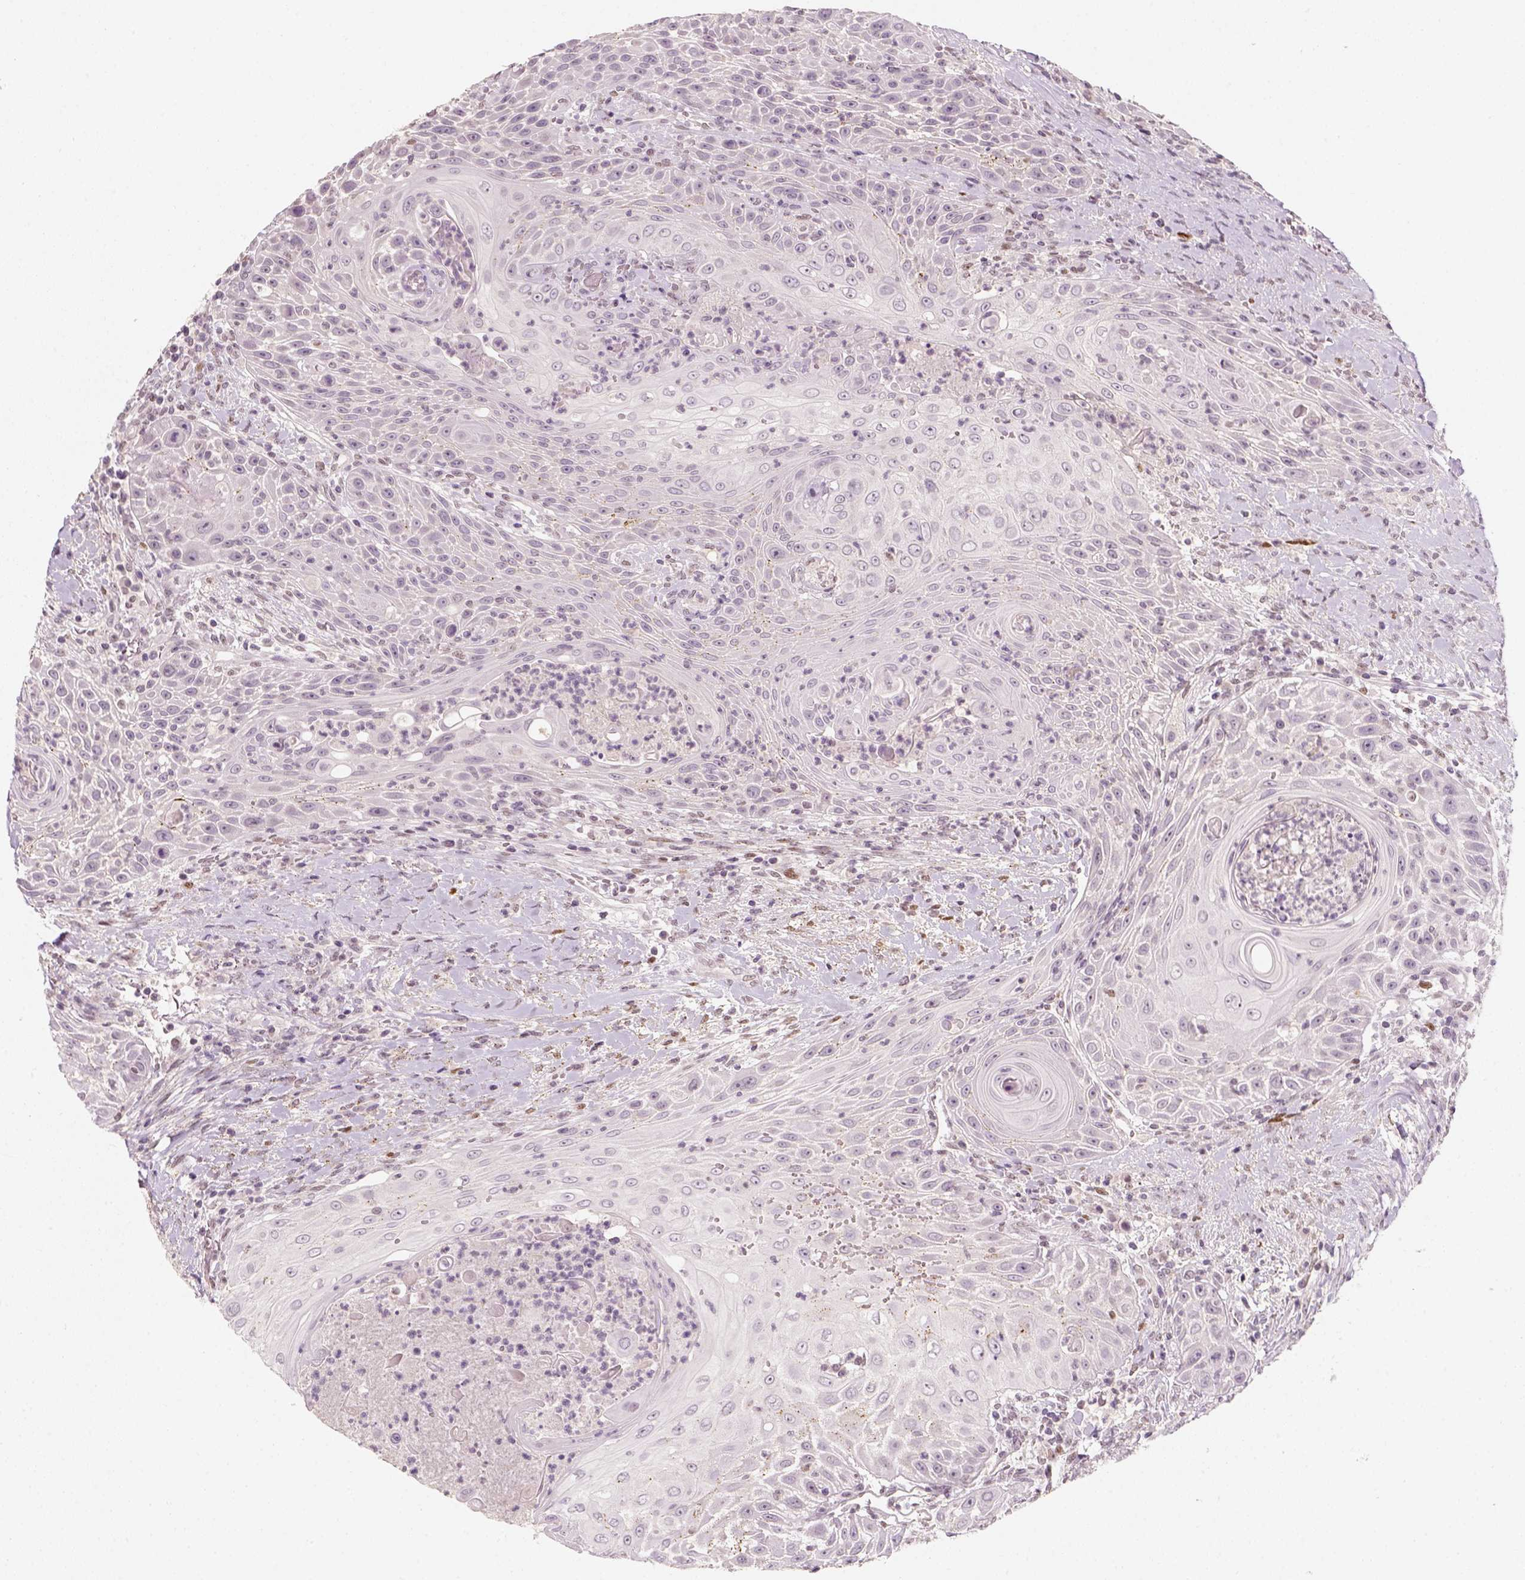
{"staining": {"intensity": "negative", "quantity": "none", "location": "none"}, "tissue": "head and neck cancer", "cell_type": "Tumor cells", "image_type": "cancer", "snomed": [{"axis": "morphology", "description": "Squamous cell carcinoma, NOS"}, {"axis": "topography", "description": "Head-Neck"}], "caption": "This is an immunohistochemistry image of human head and neck cancer. There is no expression in tumor cells.", "gene": "TP53", "patient": {"sex": "male", "age": 69}}